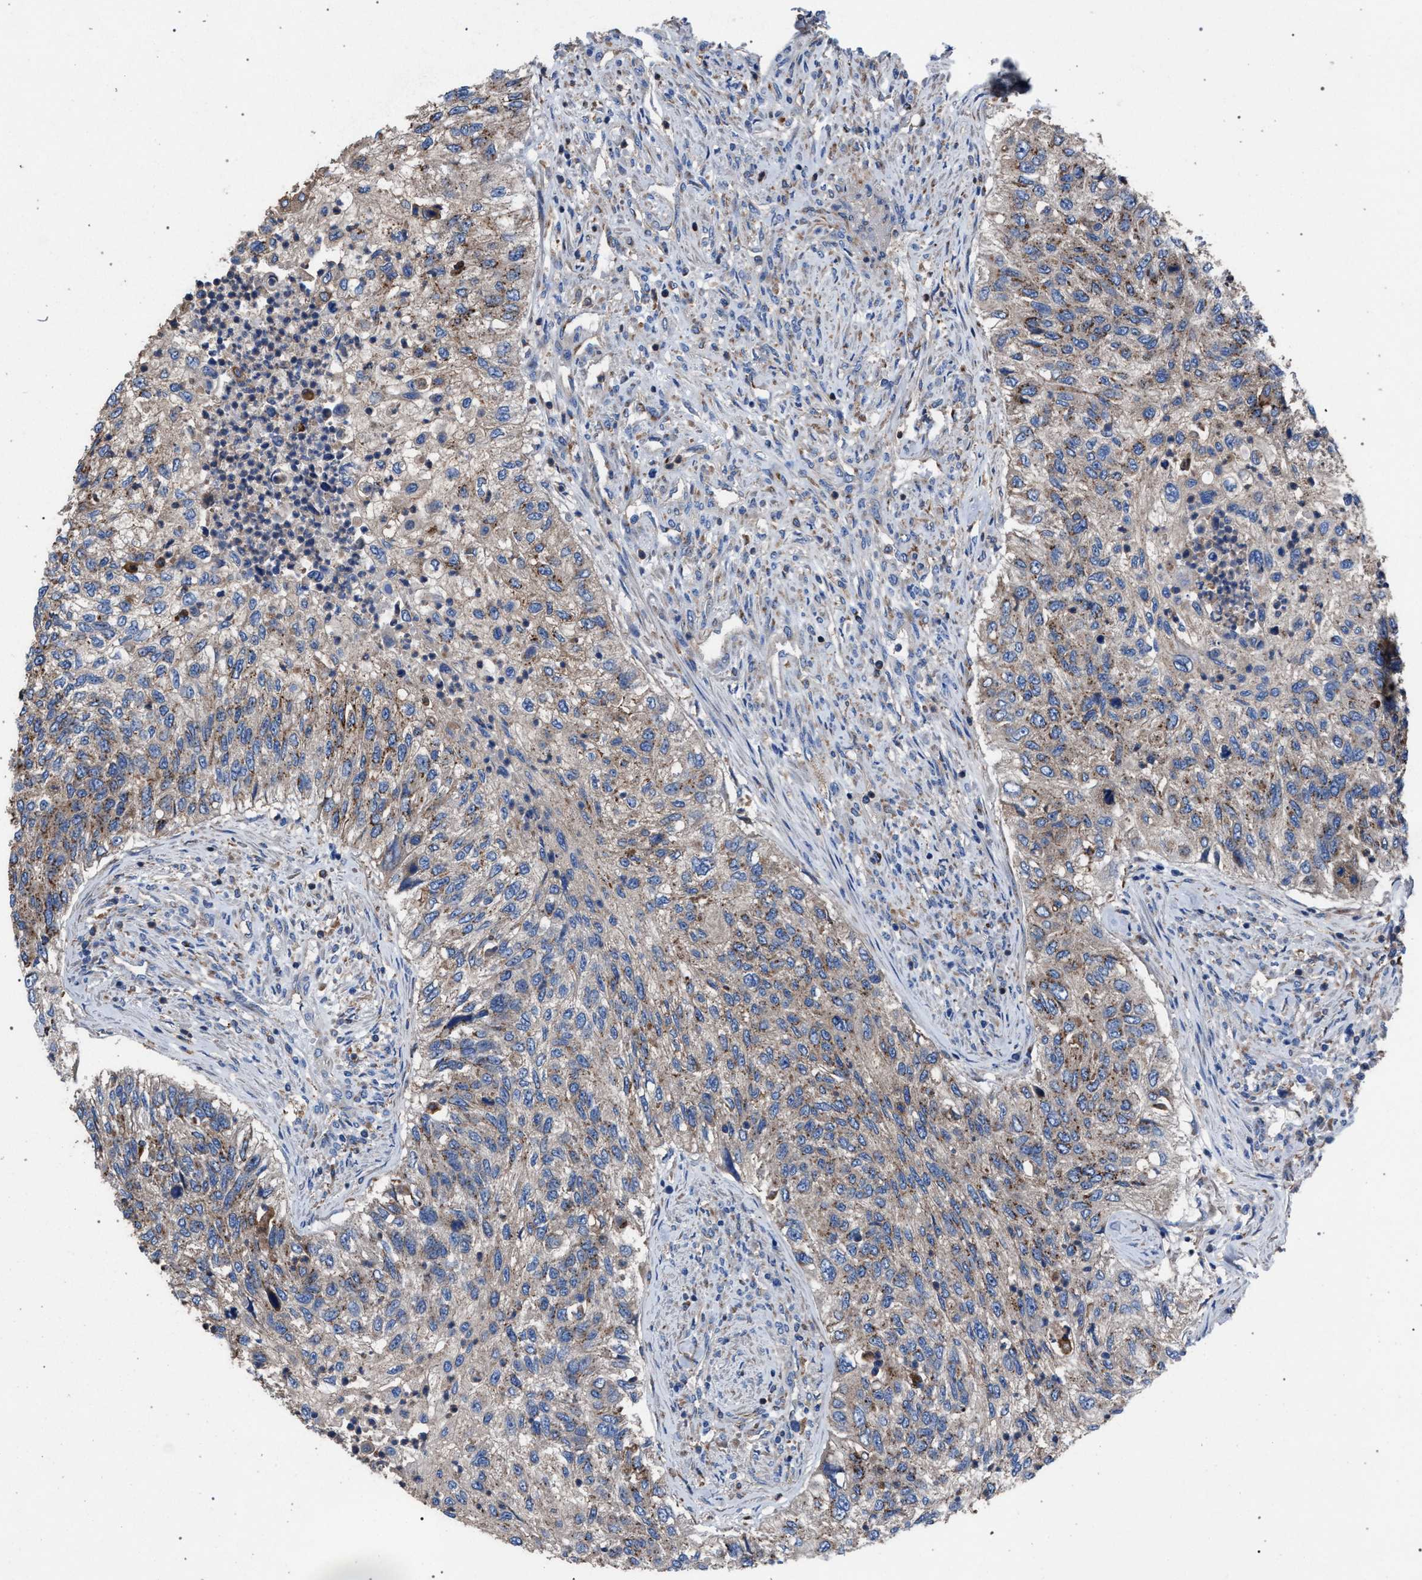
{"staining": {"intensity": "moderate", "quantity": ">75%", "location": "cytoplasmic/membranous"}, "tissue": "urothelial cancer", "cell_type": "Tumor cells", "image_type": "cancer", "snomed": [{"axis": "morphology", "description": "Urothelial carcinoma, High grade"}, {"axis": "topography", "description": "Urinary bladder"}], "caption": "Immunohistochemical staining of human urothelial cancer reveals moderate cytoplasmic/membranous protein expression in approximately >75% of tumor cells.", "gene": "ATP6V0A1", "patient": {"sex": "female", "age": 60}}